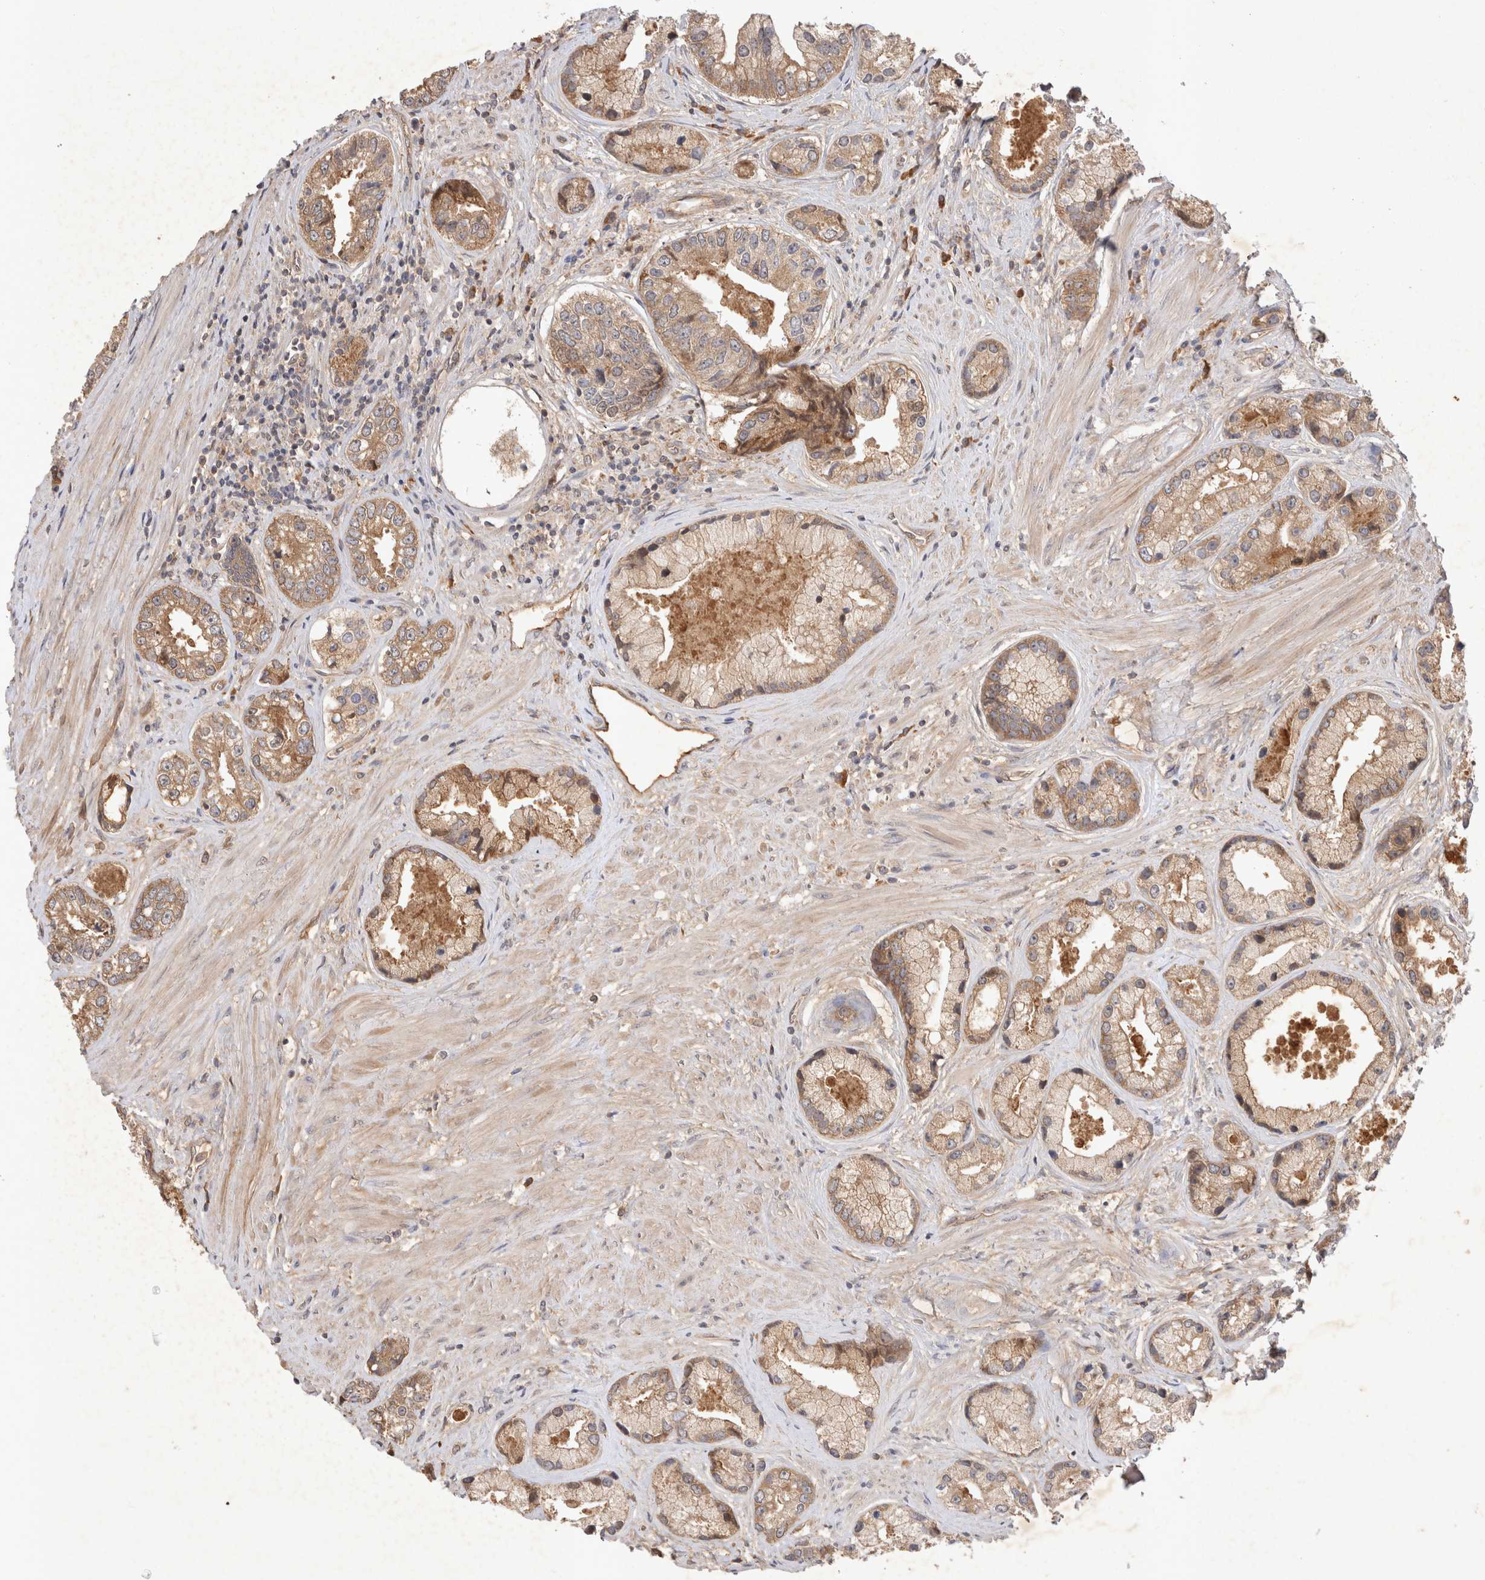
{"staining": {"intensity": "moderate", "quantity": ">75%", "location": "cytoplasmic/membranous"}, "tissue": "prostate cancer", "cell_type": "Tumor cells", "image_type": "cancer", "snomed": [{"axis": "morphology", "description": "Adenocarcinoma, High grade"}, {"axis": "topography", "description": "Prostate"}], "caption": "Immunohistochemistry (IHC) of prostate cancer shows medium levels of moderate cytoplasmic/membranous positivity in about >75% of tumor cells.", "gene": "YES1", "patient": {"sex": "male", "age": 61}}